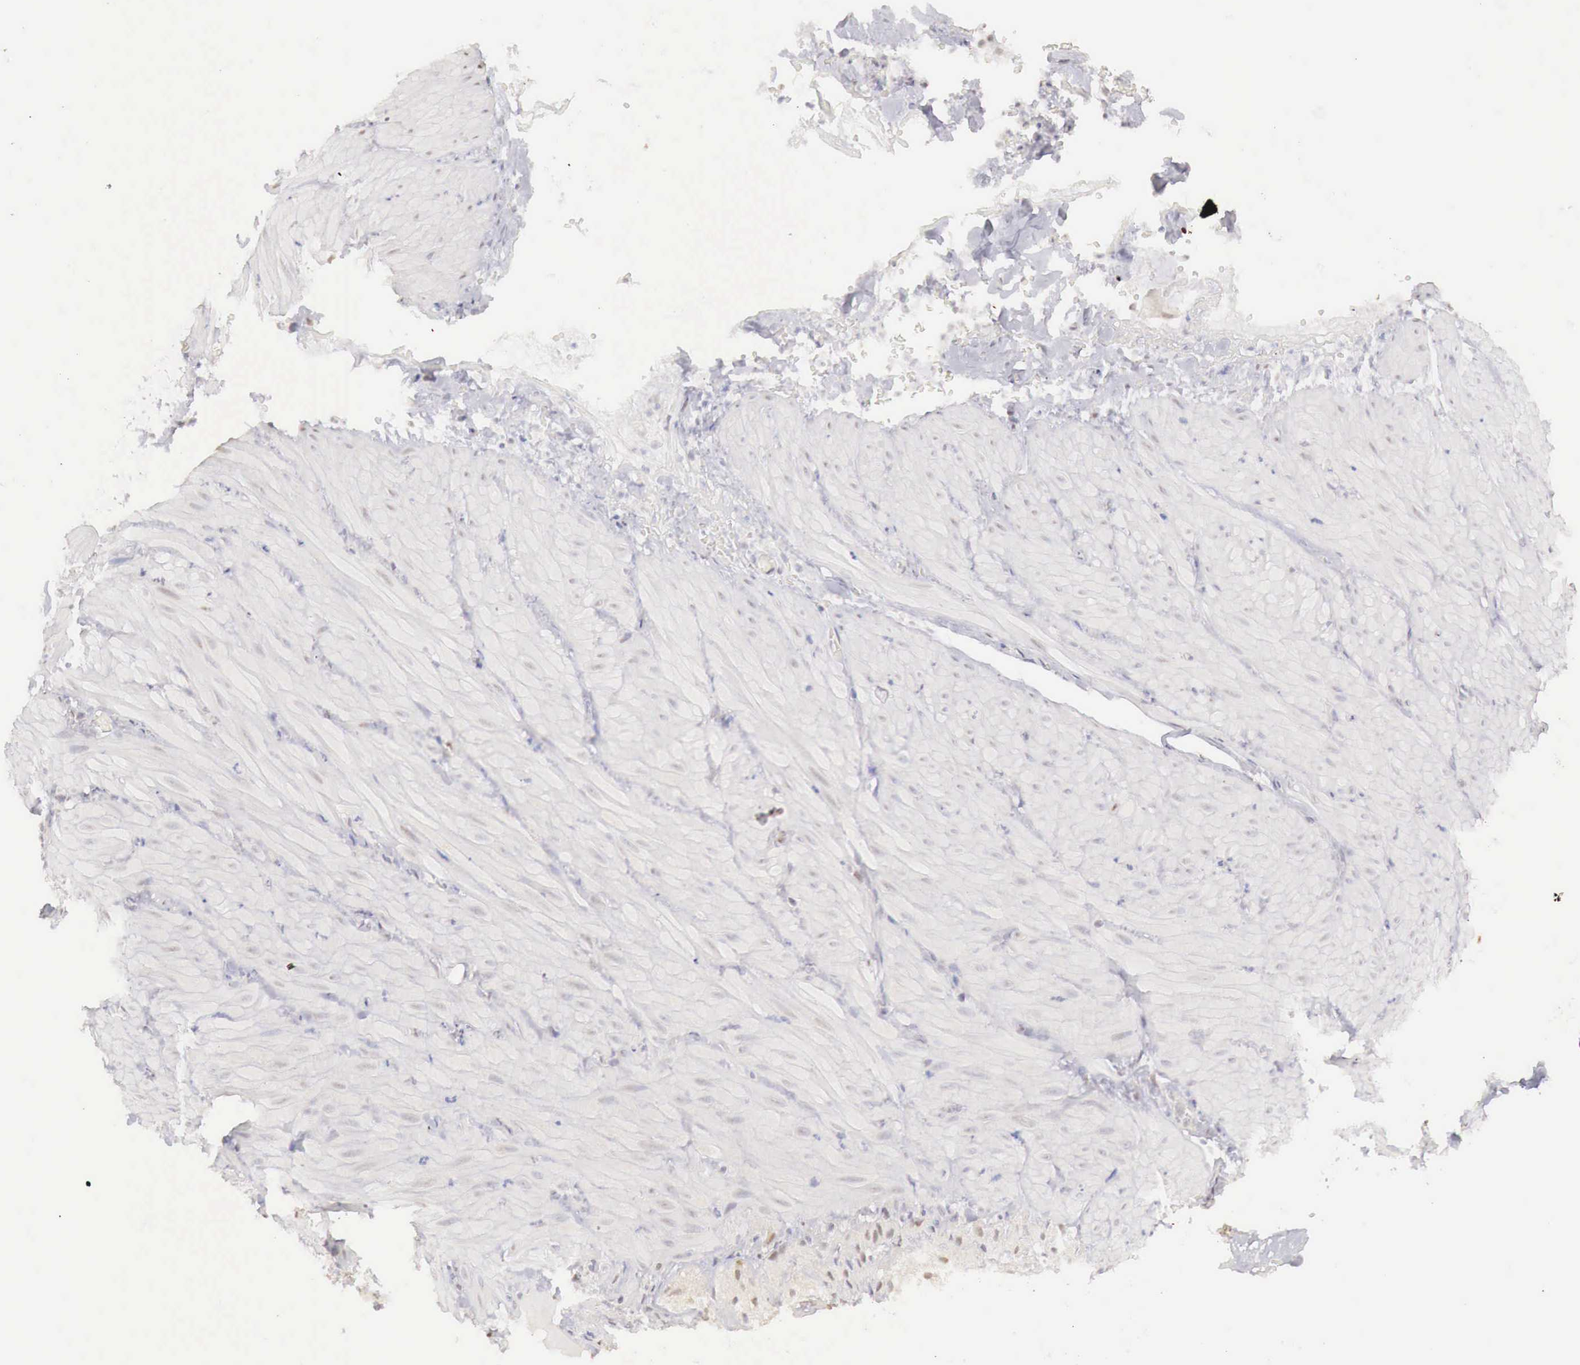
{"staining": {"intensity": "negative", "quantity": "none", "location": "none"}, "tissue": "smooth muscle", "cell_type": "Smooth muscle cells", "image_type": "normal", "snomed": [{"axis": "morphology", "description": "Normal tissue, NOS"}, {"axis": "topography", "description": "Duodenum"}], "caption": "This micrograph is of unremarkable smooth muscle stained with immunohistochemistry to label a protein in brown with the nuclei are counter-stained blue. There is no positivity in smooth muscle cells. (DAB (3,3'-diaminobenzidine) IHC visualized using brightfield microscopy, high magnification).", "gene": "UBA1", "patient": {"sex": "male", "age": 63}}